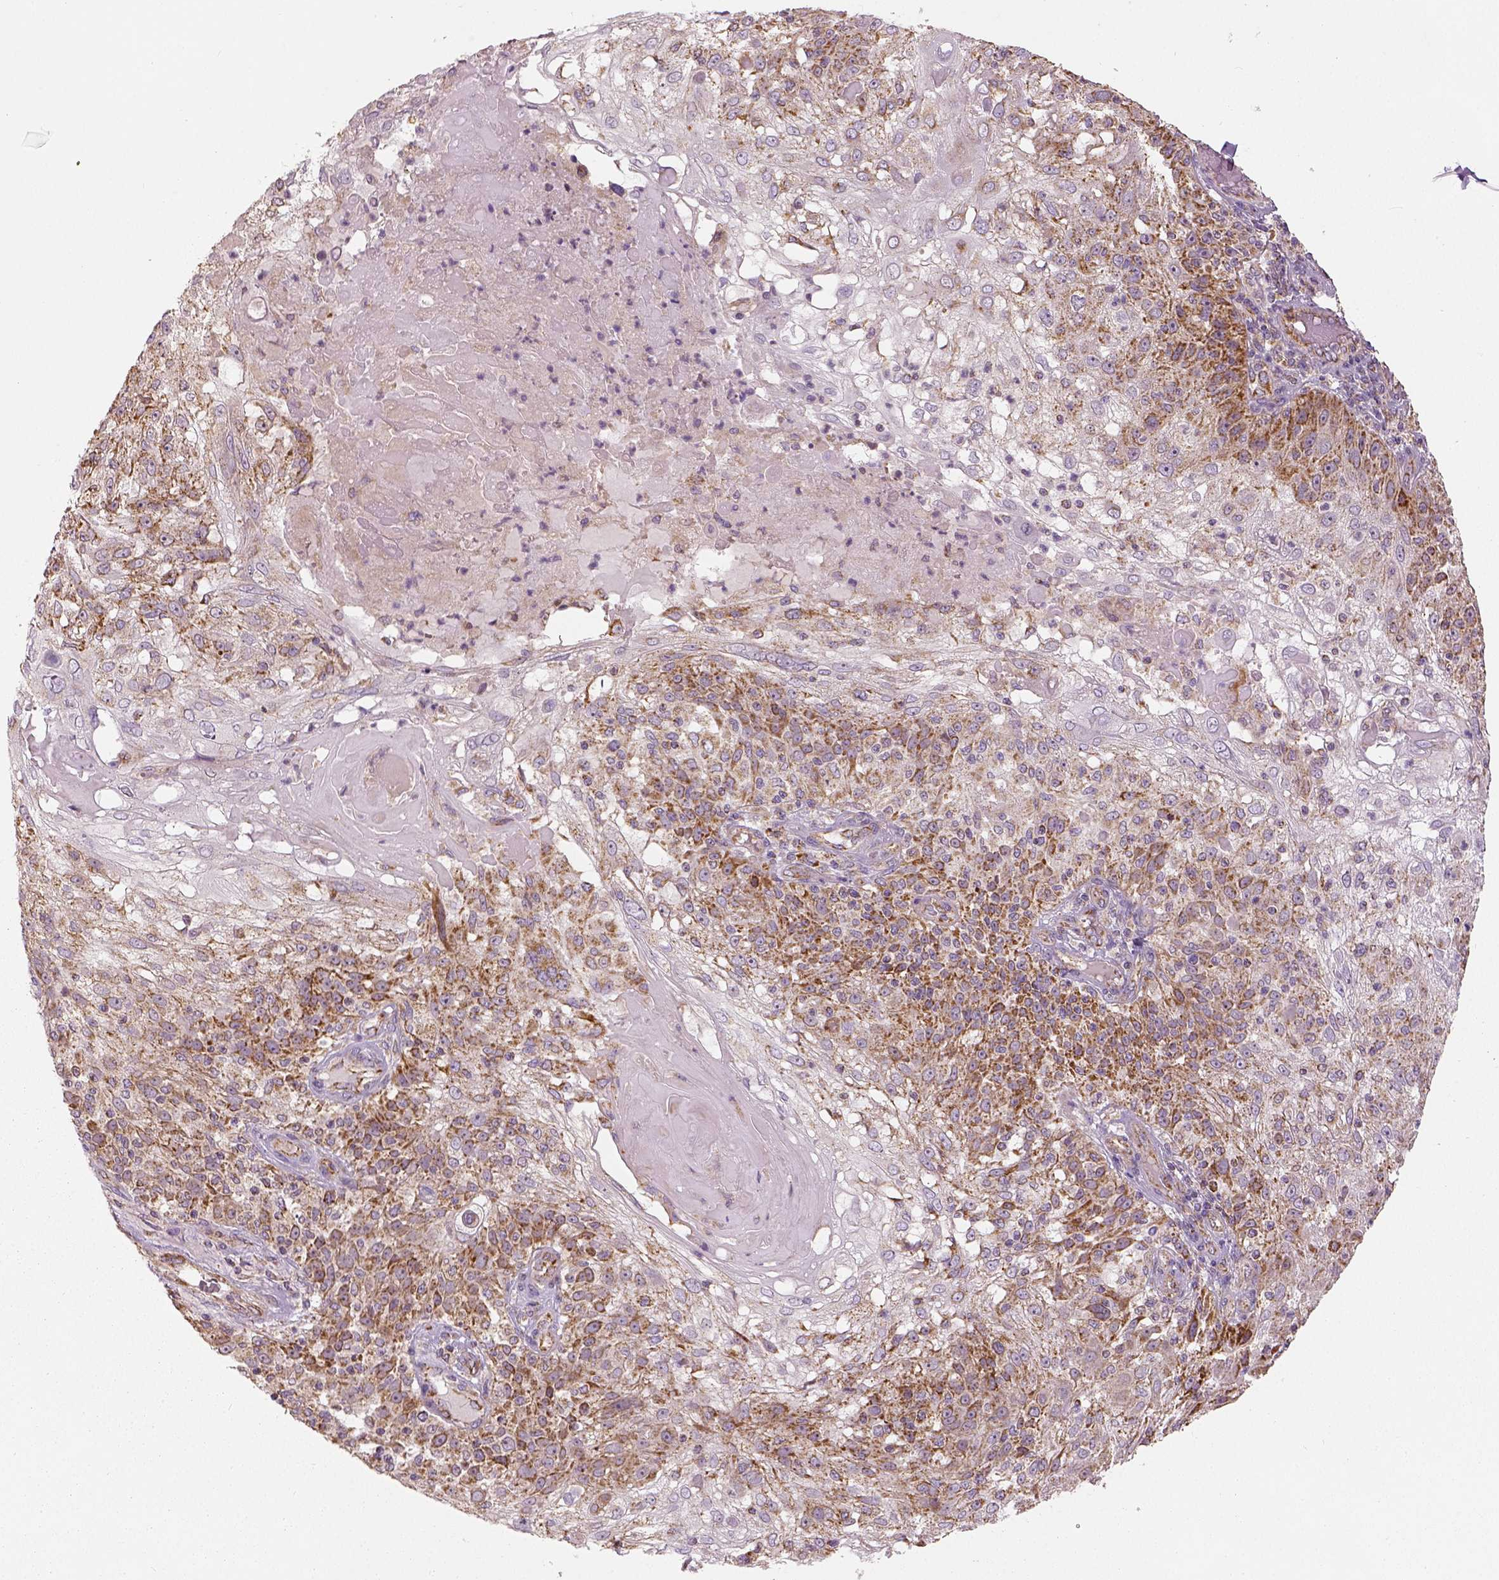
{"staining": {"intensity": "moderate", "quantity": ">75%", "location": "cytoplasmic/membranous"}, "tissue": "skin cancer", "cell_type": "Tumor cells", "image_type": "cancer", "snomed": [{"axis": "morphology", "description": "Normal tissue, NOS"}, {"axis": "morphology", "description": "Squamous cell carcinoma, NOS"}, {"axis": "topography", "description": "Skin"}], "caption": "Immunohistochemistry (IHC) (DAB (3,3'-diaminobenzidine)) staining of human skin squamous cell carcinoma shows moderate cytoplasmic/membranous protein staining in about >75% of tumor cells. (brown staining indicates protein expression, while blue staining denotes nuclei).", "gene": "PGAM5", "patient": {"sex": "female", "age": 83}}